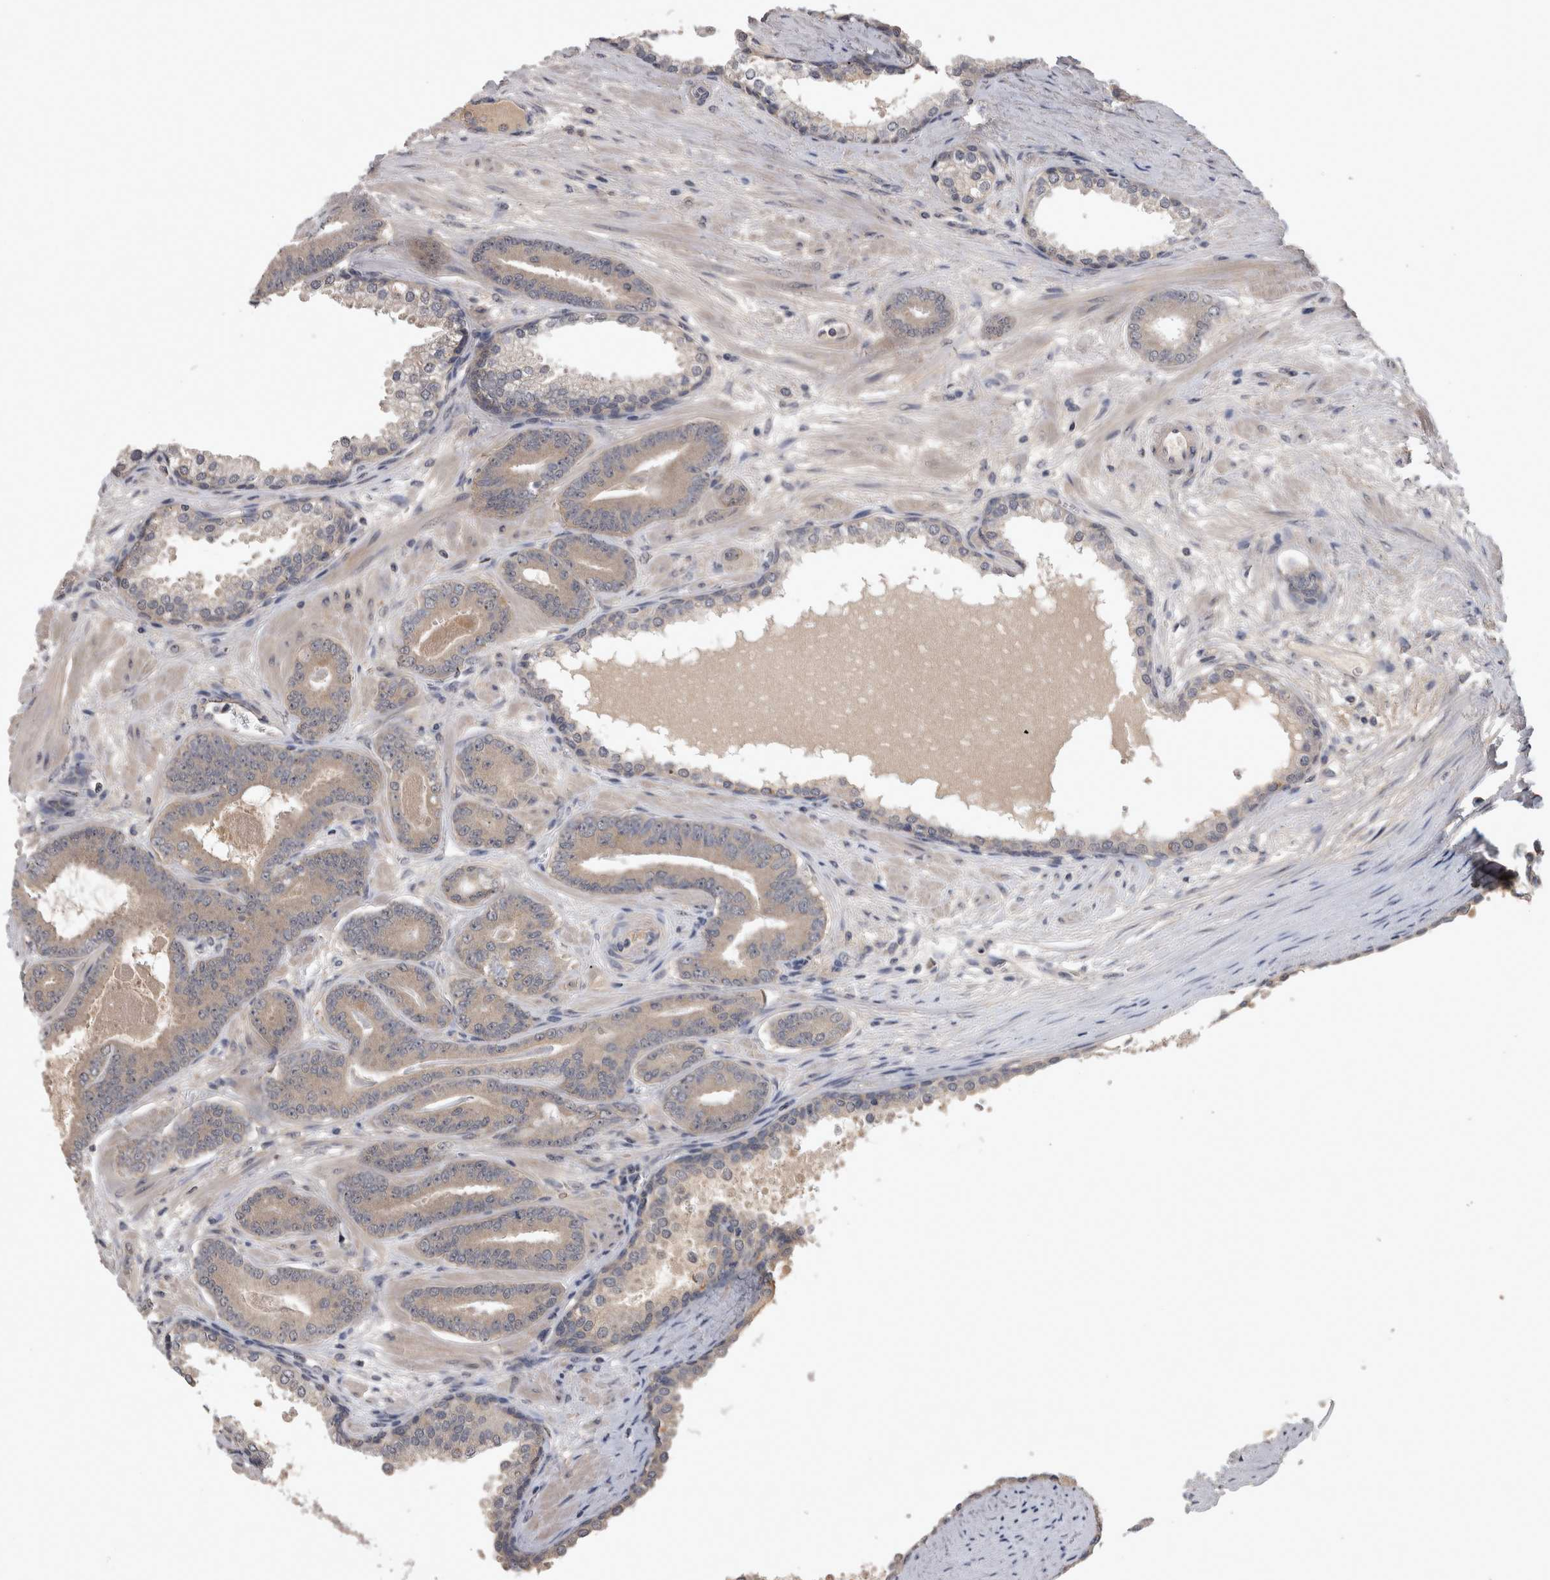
{"staining": {"intensity": "weak", "quantity": ">75%", "location": "cytoplasmic/membranous"}, "tissue": "prostate cancer", "cell_type": "Tumor cells", "image_type": "cancer", "snomed": [{"axis": "morphology", "description": "Adenocarcinoma, Low grade"}, {"axis": "topography", "description": "Prostate"}], "caption": "The photomicrograph reveals staining of prostate cancer (adenocarcinoma (low-grade)), revealing weak cytoplasmic/membranous protein positivity (brown color) within tumor cells.", "gene": "ZNF114", "patient": {"sex": "male", "age": 62}}